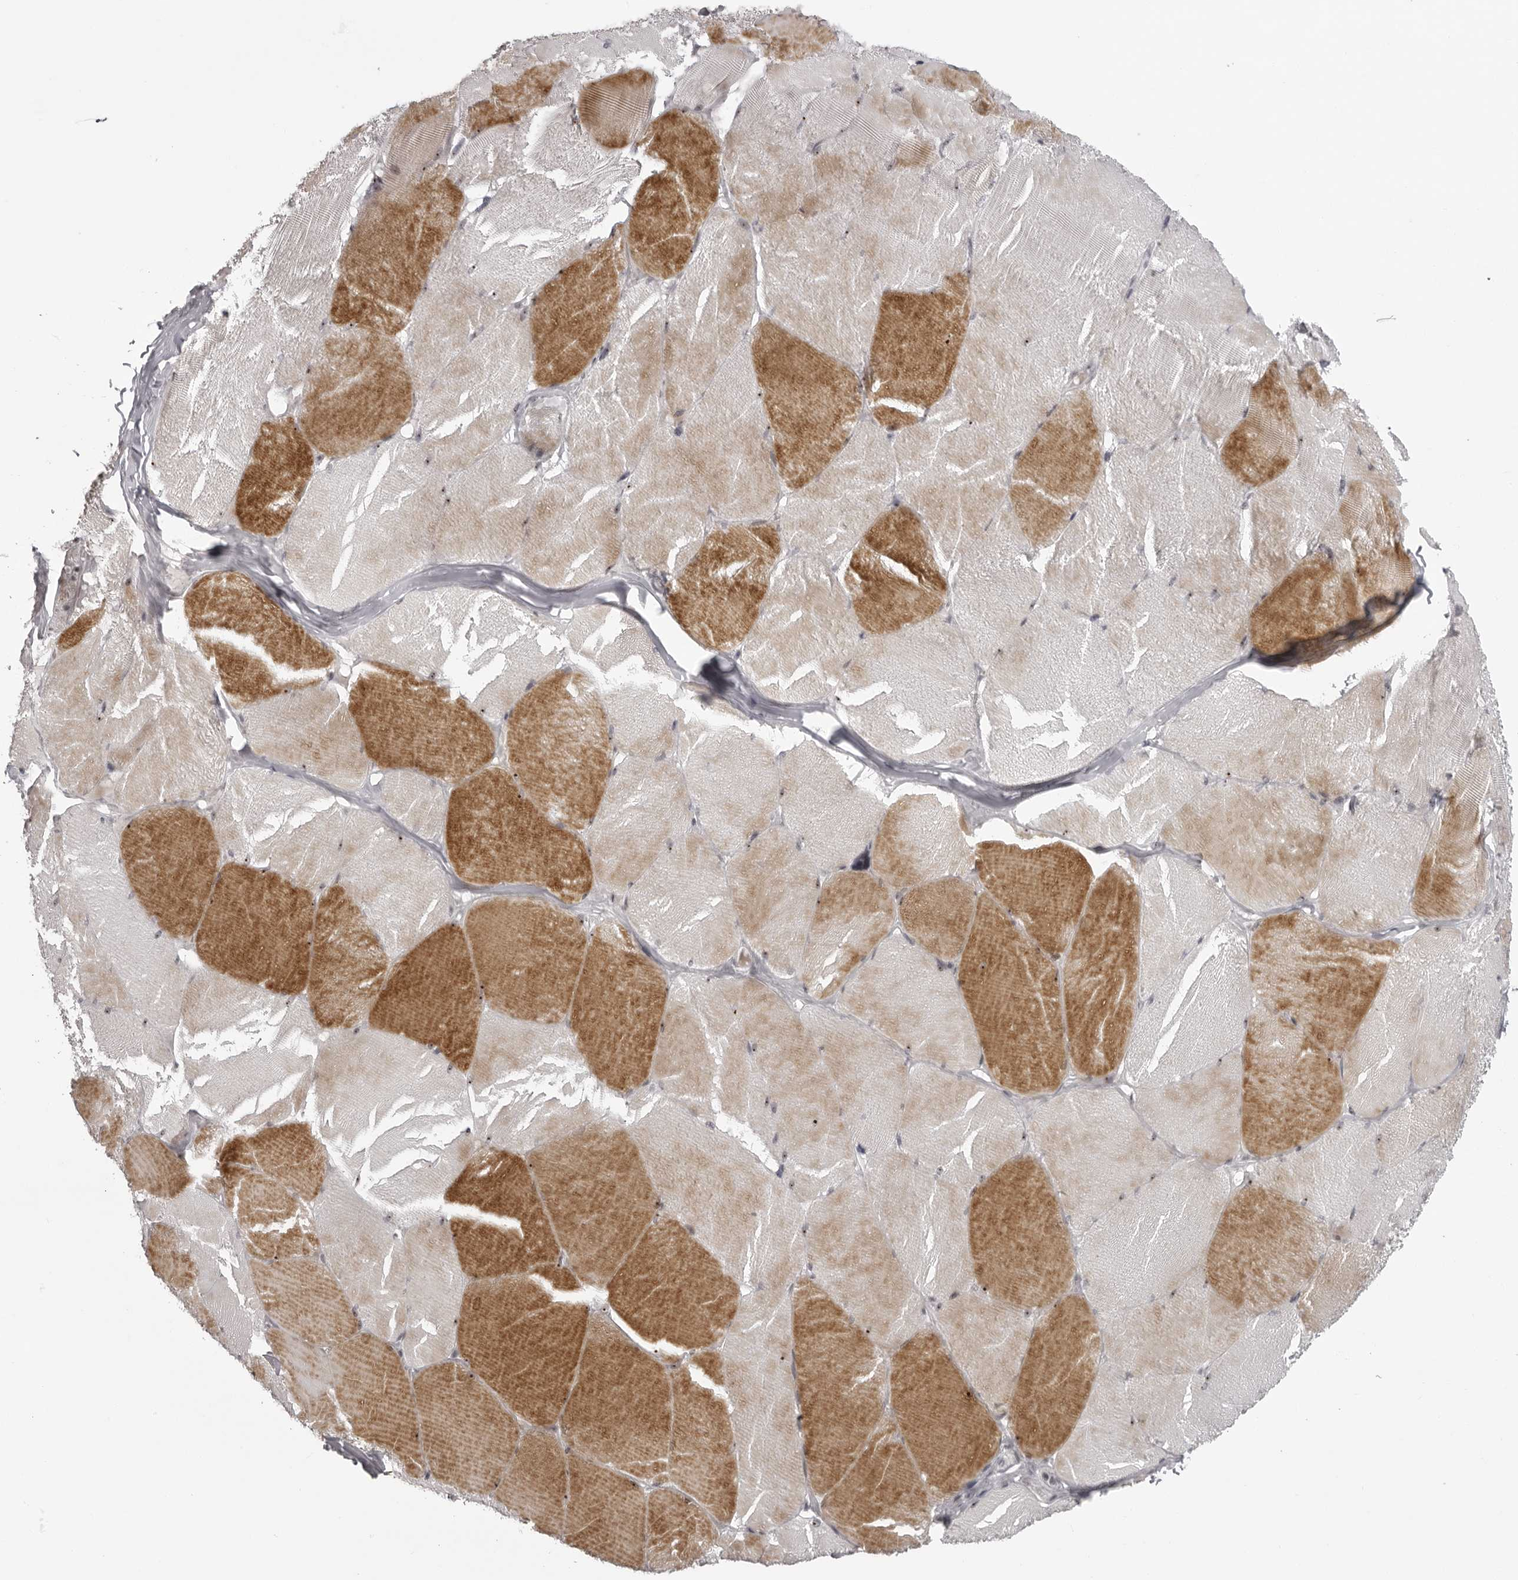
{"staining": {"intensity": "moderate", "quantity": "25%-75%", "location": "cytoplasmic/membranous"}, "tissue": "skeletal muscle", "cell_type": "Myocytes", "image_type": "normal", "snomed": [{"axis": "morphology", "description": "Normal tissue, NOS"}, {"axis": "topography", "description": "Skin"}, {"axis": "topography", "description": "Skeletal muscle"}], "caption": "Human skeletal muscle stained for a protein (brown) demonstrates moderate cytoplasmic/membranous positive expression in approximately 25%-75% of myocytes.", "gene": "HELZ", "patient": {"sex": "male", "age": 83}}